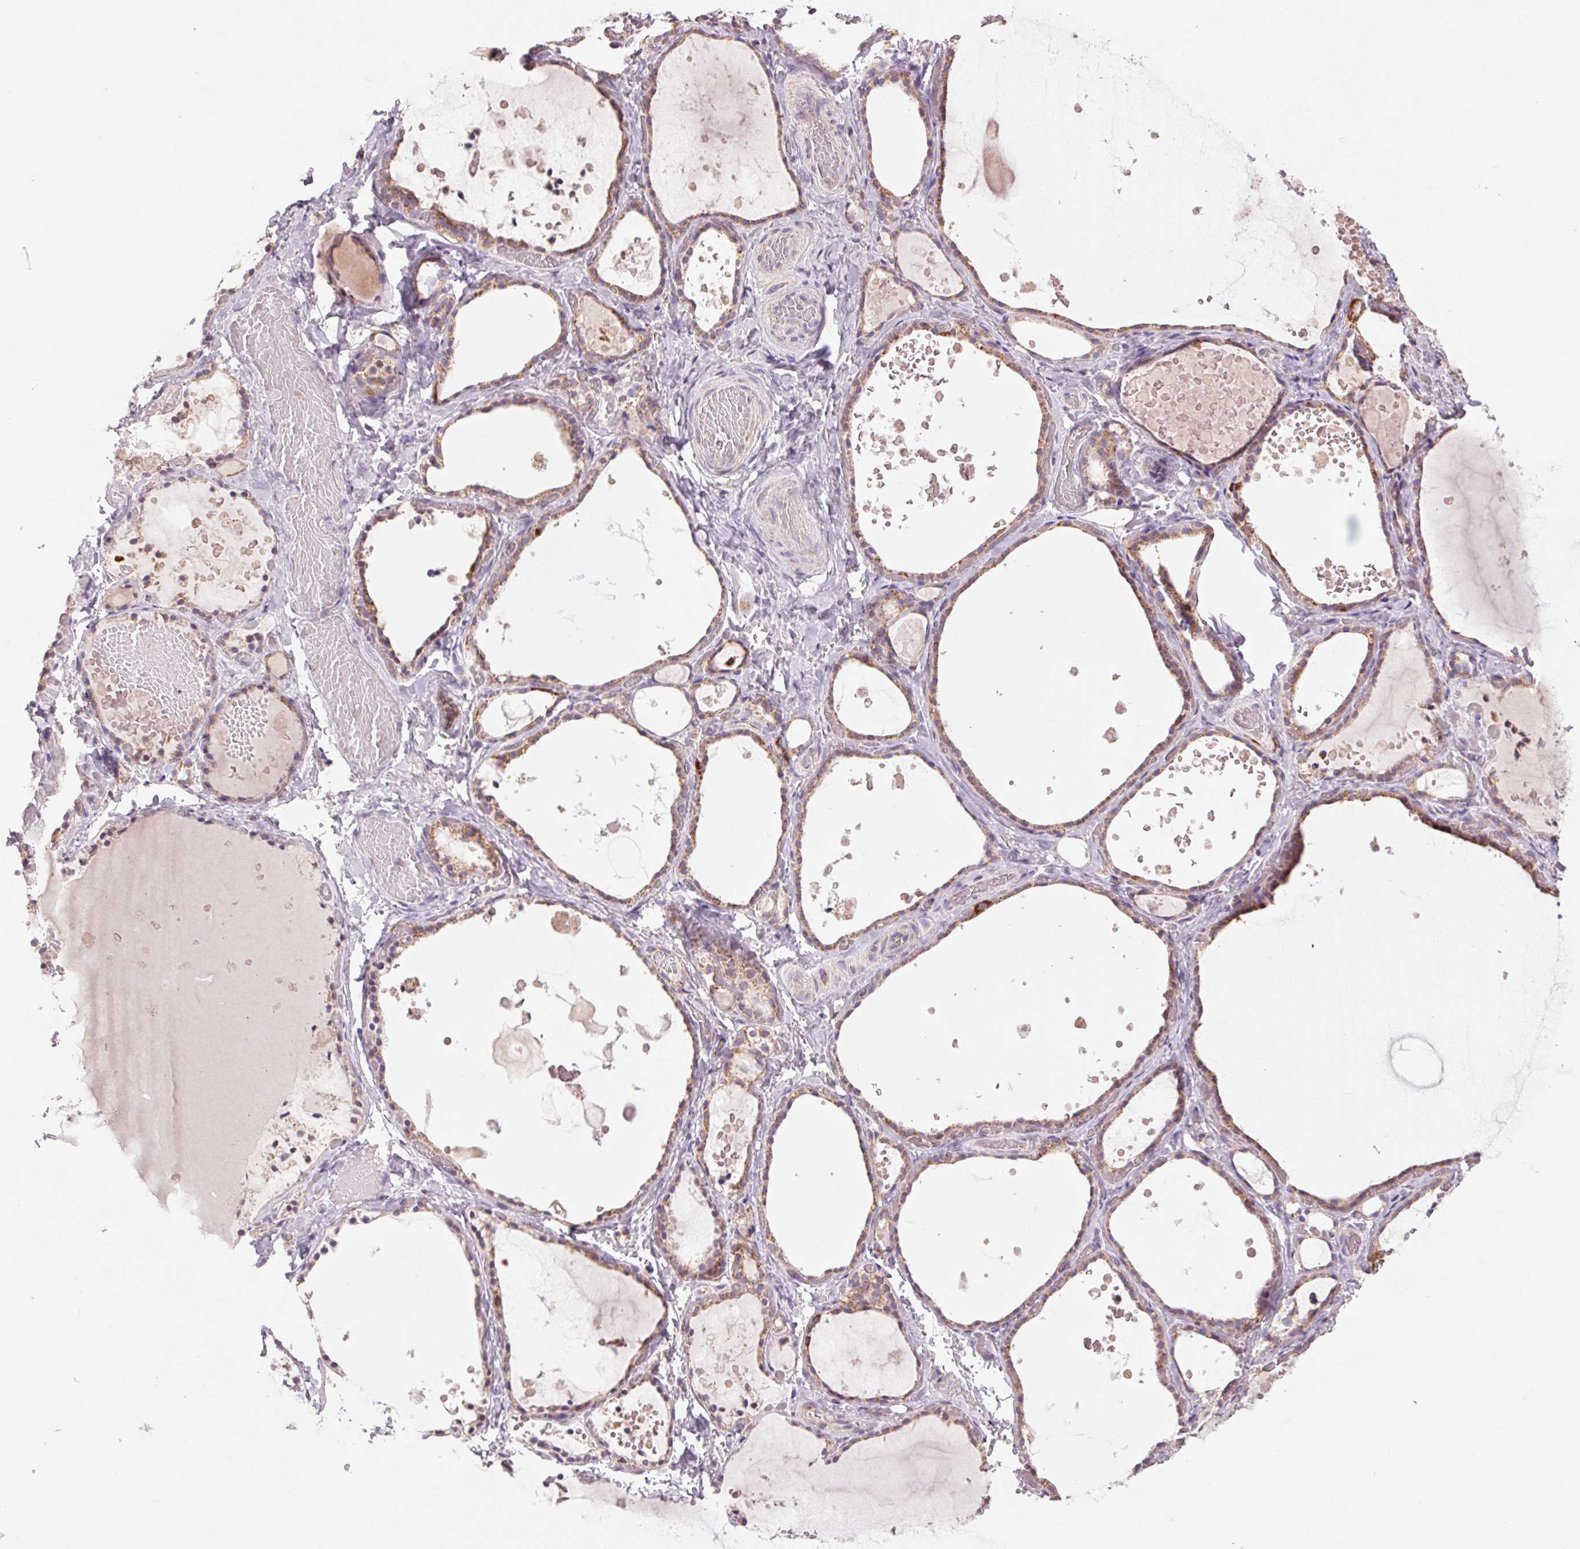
{"staining": {"intensity": "moderate", "quantity": ">75%", "location": "cytoplasmic/membranous"}, "tissue": "thyroid gland", "cell_type": "Glandular cells", "image_type": "normal", "snomed": [{"axis": "morphology", "description": "Normal tissue, NOS"}, {"axis": "topography", "description": "Thyroid gland"}], "caption": "A brown stain shows moderate cytoplasmic/membranous staining of a protein in glandular cells of benign human thyroid gland. (DAB (3,3'-diaminobenzidine) = brown stain, brightfield microscopy at high magnification).", "gene": "COX6A1", "patient": {"sex": "female", "age": 56}}